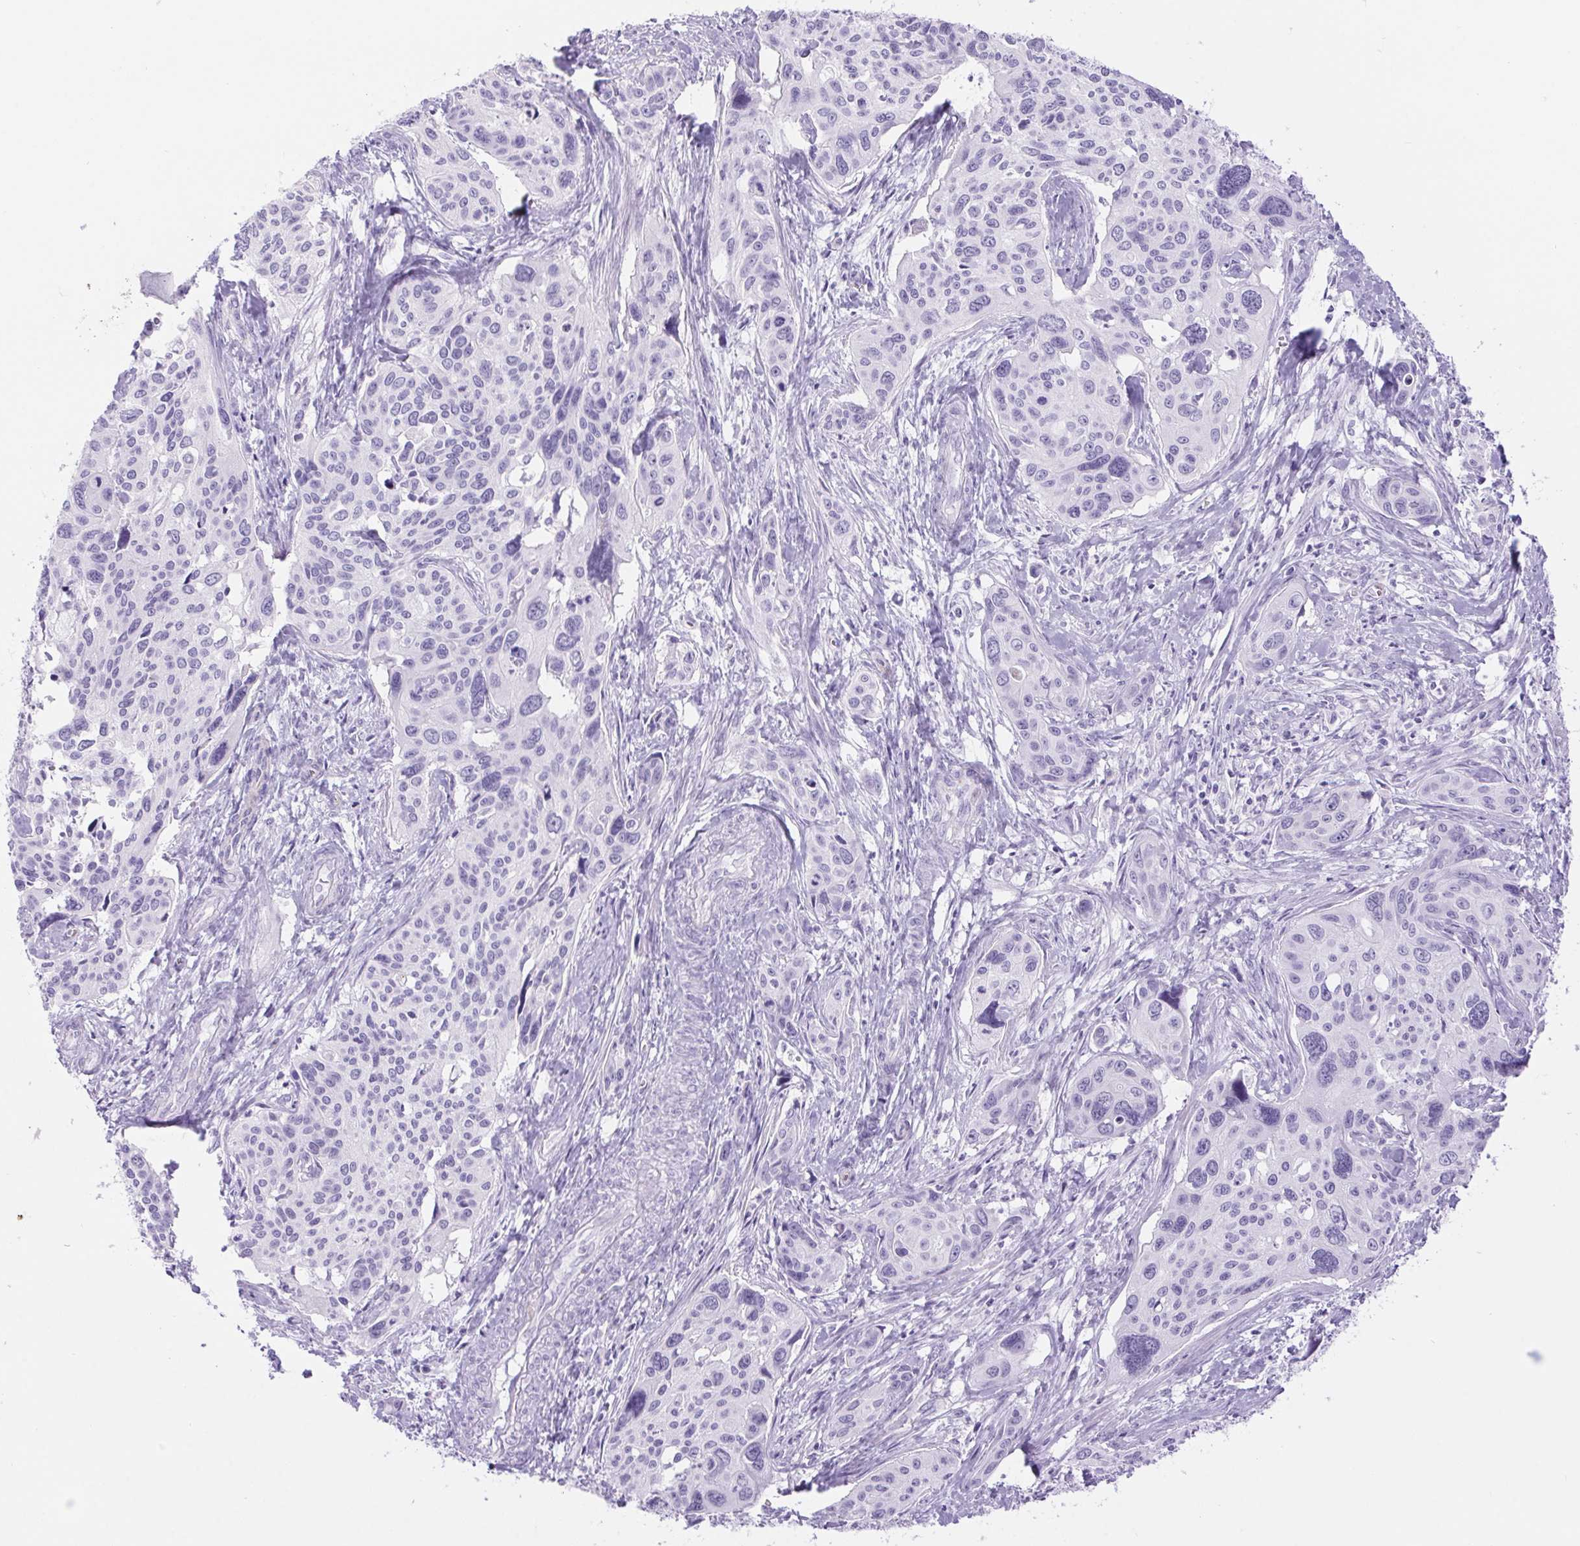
{"staining": {"intensity": "negative", "quantity": "none", "location": "none"}, "tissue": "cervical cancer", "cell_type": "Tumor cells", "image_type": "cancer", "snomed": [{"axis": "morphology", "description": "Squamous cell carcinoma, NOS"}, {"axis": "topography", "description": "Cervix"}], "caption": "Cervical squamous cell carcinoma stained for a protein using IHC reveals no staining tumor cells.", "gene": "ERP27", "patient": {"sex": "female", "age": 31}}